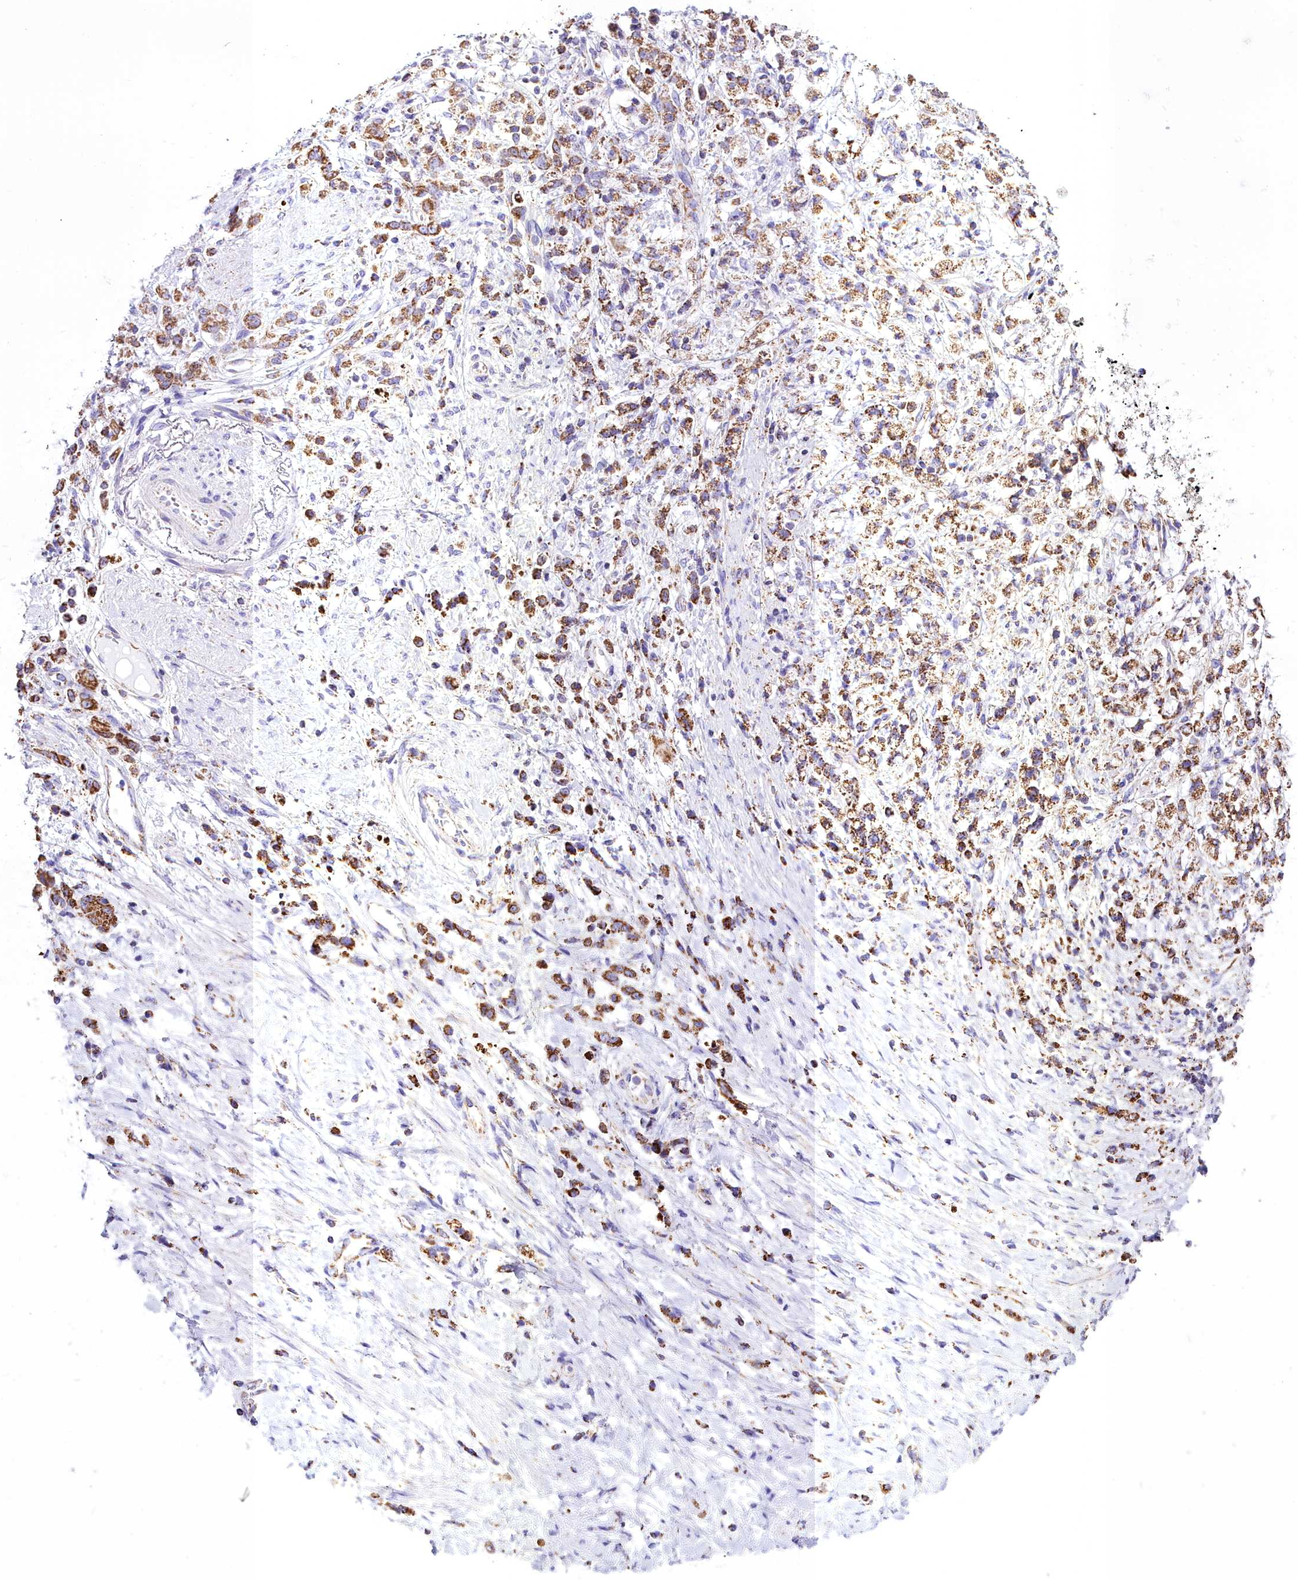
{"staining": {"intensity": "strong", "quantity": ">75%", "location": "cytoplasmic/membranous"}, "tissue": "stomach cancer", "cell_type": "Tumor cells", "image_type": "cancer", "snomed": [{"axis": "morphology", "description": "Adenocarcinoma, NOS"}, {"axis": "topography", "description": "Stomach"}], "caption": "Stomach adenocarcinoma stained with DAB (3,3'-diaminobenzidine) immunohistochemistry demonstrates high levels of strong cytoplasmic/membranous positivity in about >75% of tumor cells.", "gene": "WDFY3", "patient": {"sex": "female", "age": 60}}